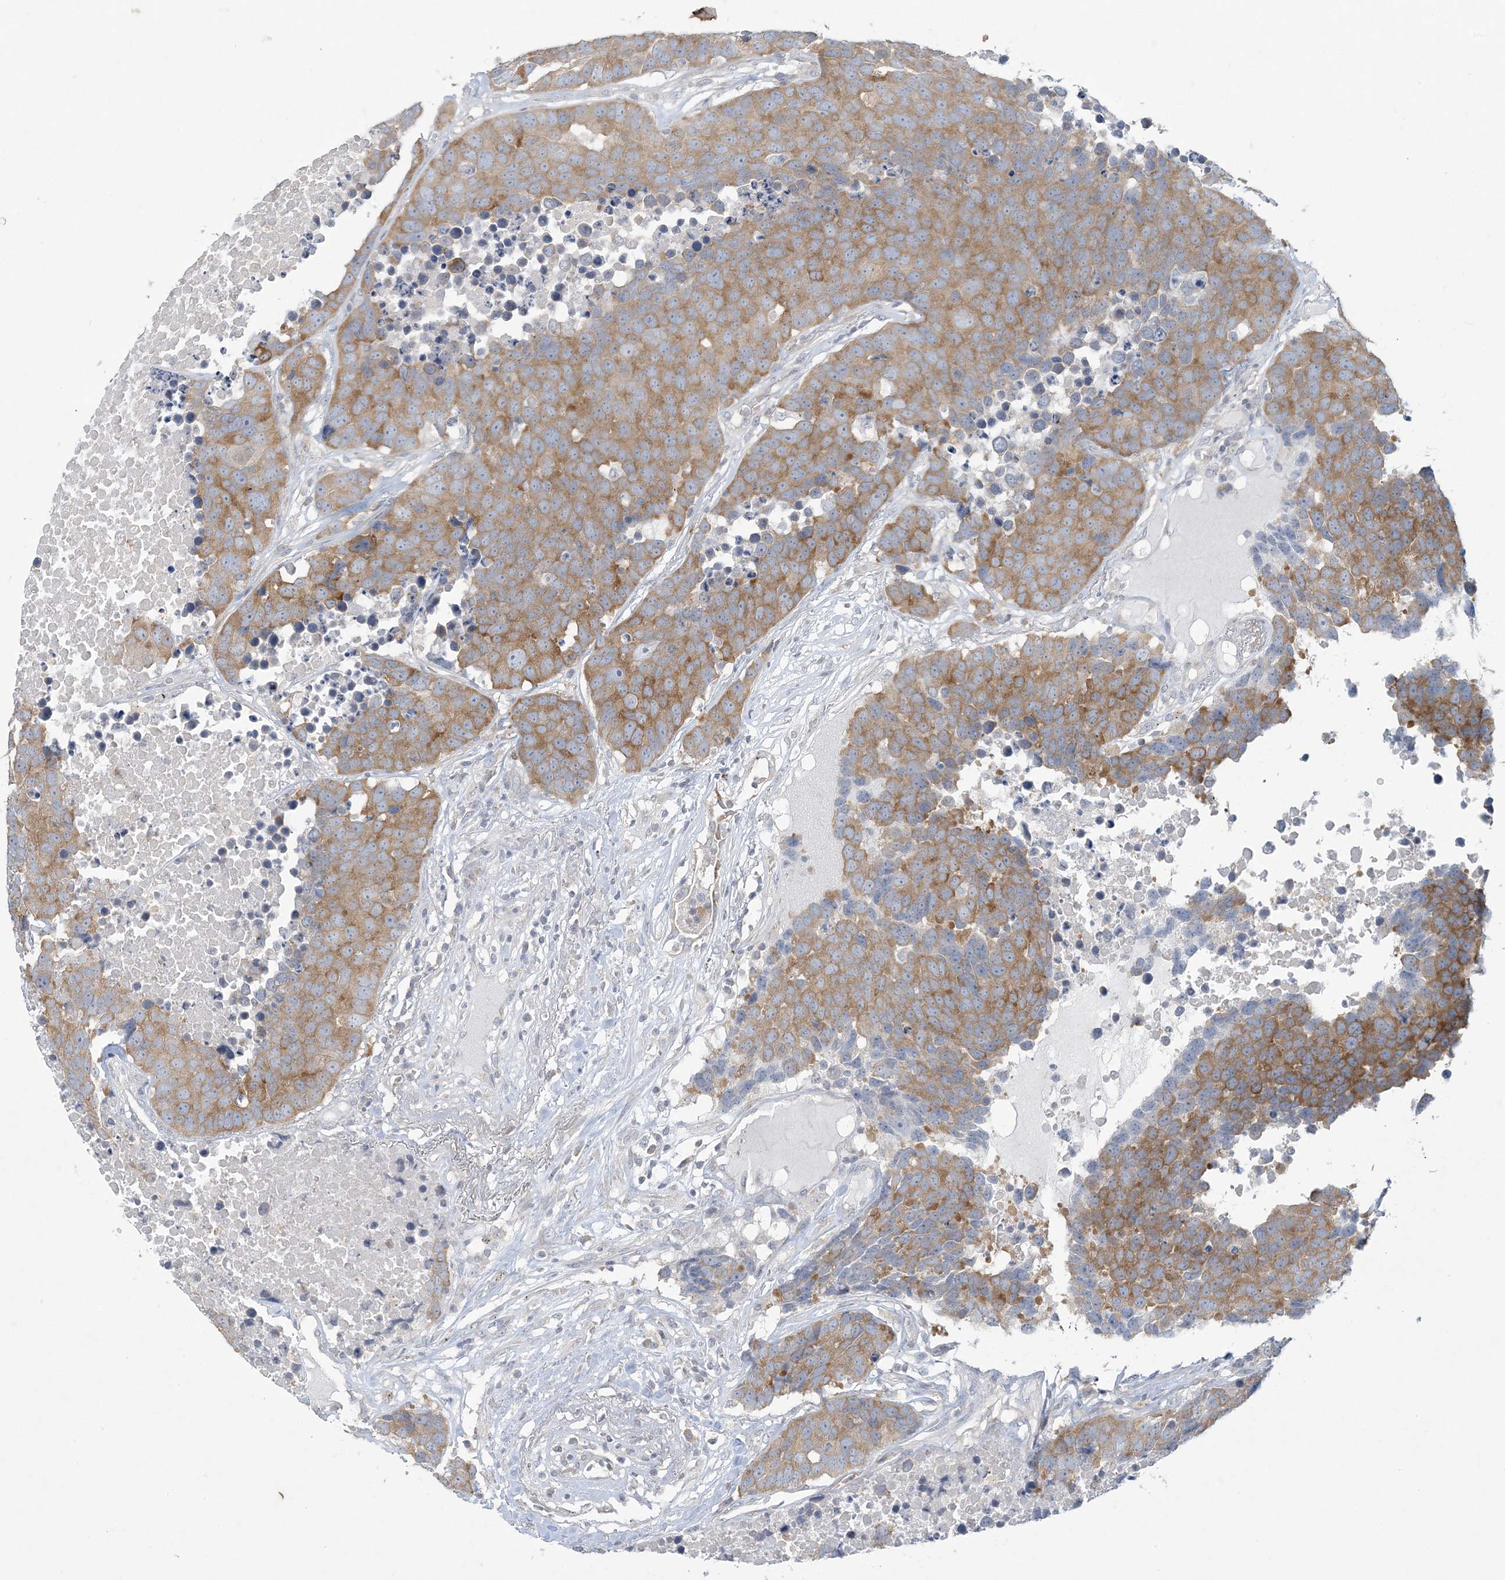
{"staining": {"intensity": "moderate", "quantity": ">75%", "location": "cytoplasmic/membranous"}, "tissue": "carcinoid", "cell_type": "Tumor cells", "image_type": "cancer", "snomed": [{"axis": "morphology", "description": "Carcinoid, malignant, NOS"}, {"axis": "topography", "description": "Lung"}], "caption": "An immunohistochemistry photomicrograph of neoplastic tissue is shown. Protein staining in brown labels moderate cytoplasmic/membranous positivity in carcinoid within tumor cells.", "gene": "KIF3A", "patient": {"sex": "male", "age": 60}}